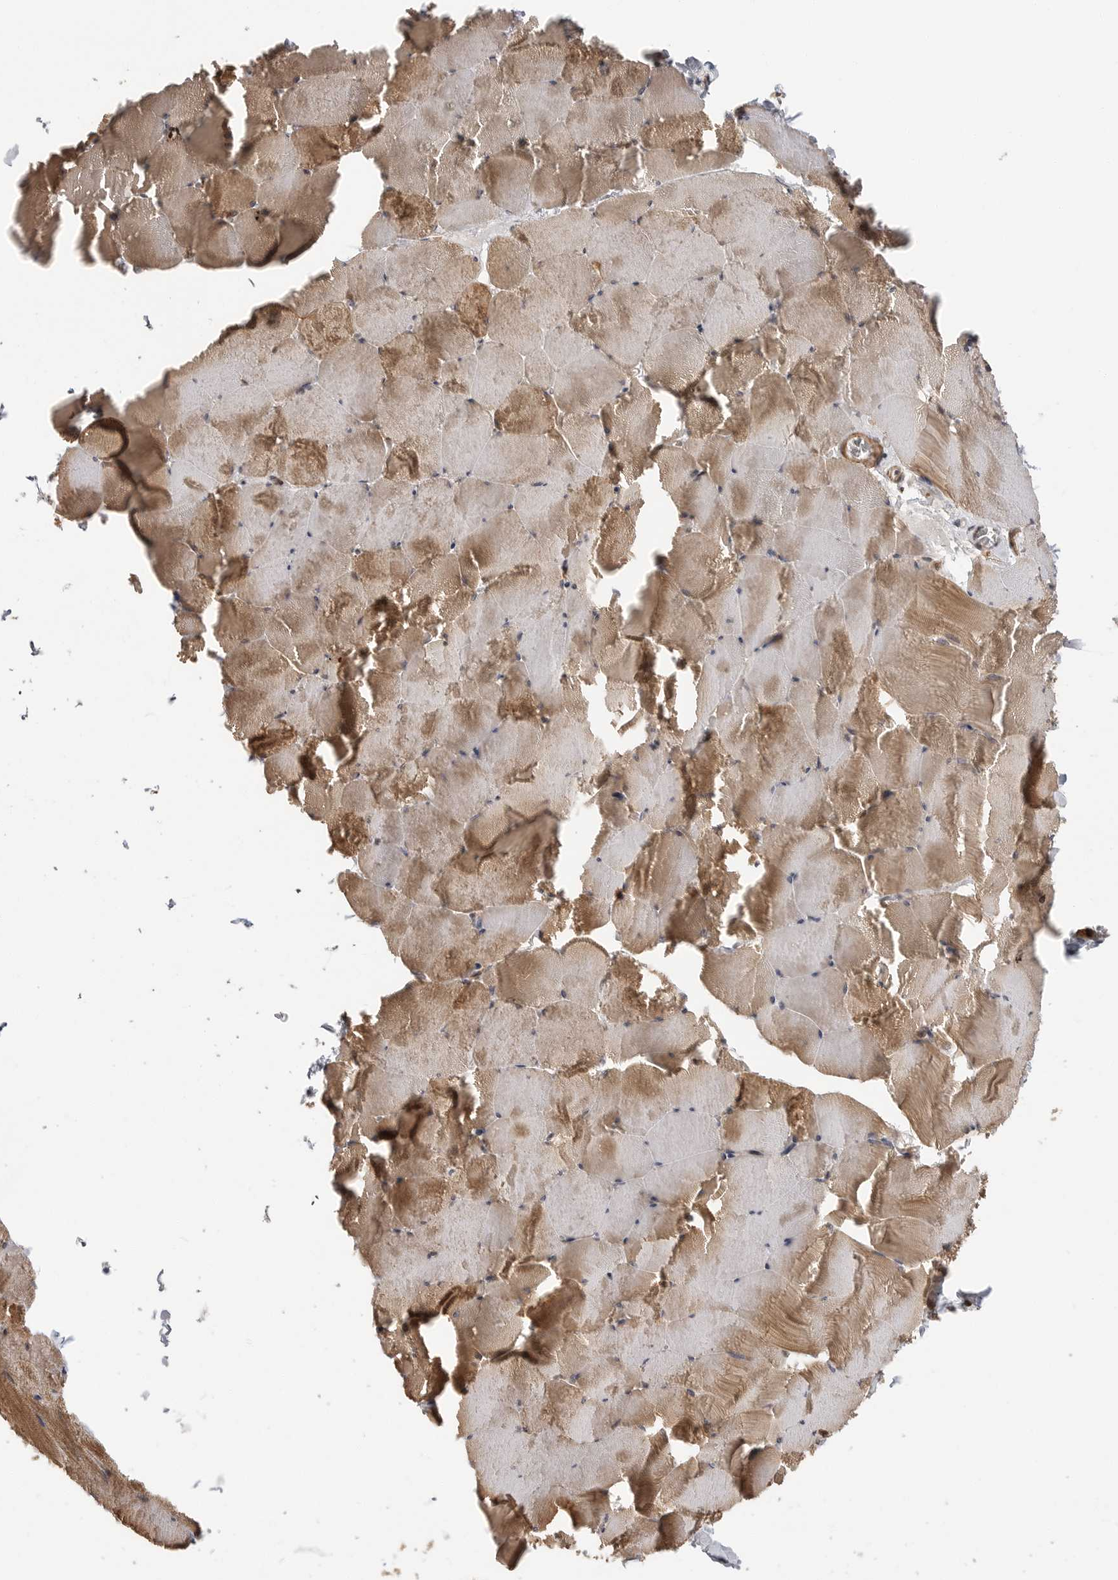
{"staining": {"intensity": "moderate", "quantity": ">75%", "location": "cytoplasmic/membranous"}, "tissue": "skeletal muscle", "cell_type": "Myocytes", "image_type": "normal", "snomed": [{"axis": "morphology", "description": "Normal tissue, NOS"}, {"axis": "topography", "description": "Skeletal muscle"}], "caption": "High-magnification brightfield microscopy of normal skeletal muscle stained with DAB (3,3'-diaminobenzidine) (brown) and counterstained with hematoxylin (blue). myocytes exhibit moderate cytoplasmic/membranous staining is identified in approximately>75% of cells. The staining is performed using DAB brown chromogen to label protein expression. The nuclei are counter-stained blue using hematoxylin.", "gene": "ERN1", "patient": {"sex": "male", "age": 62}}